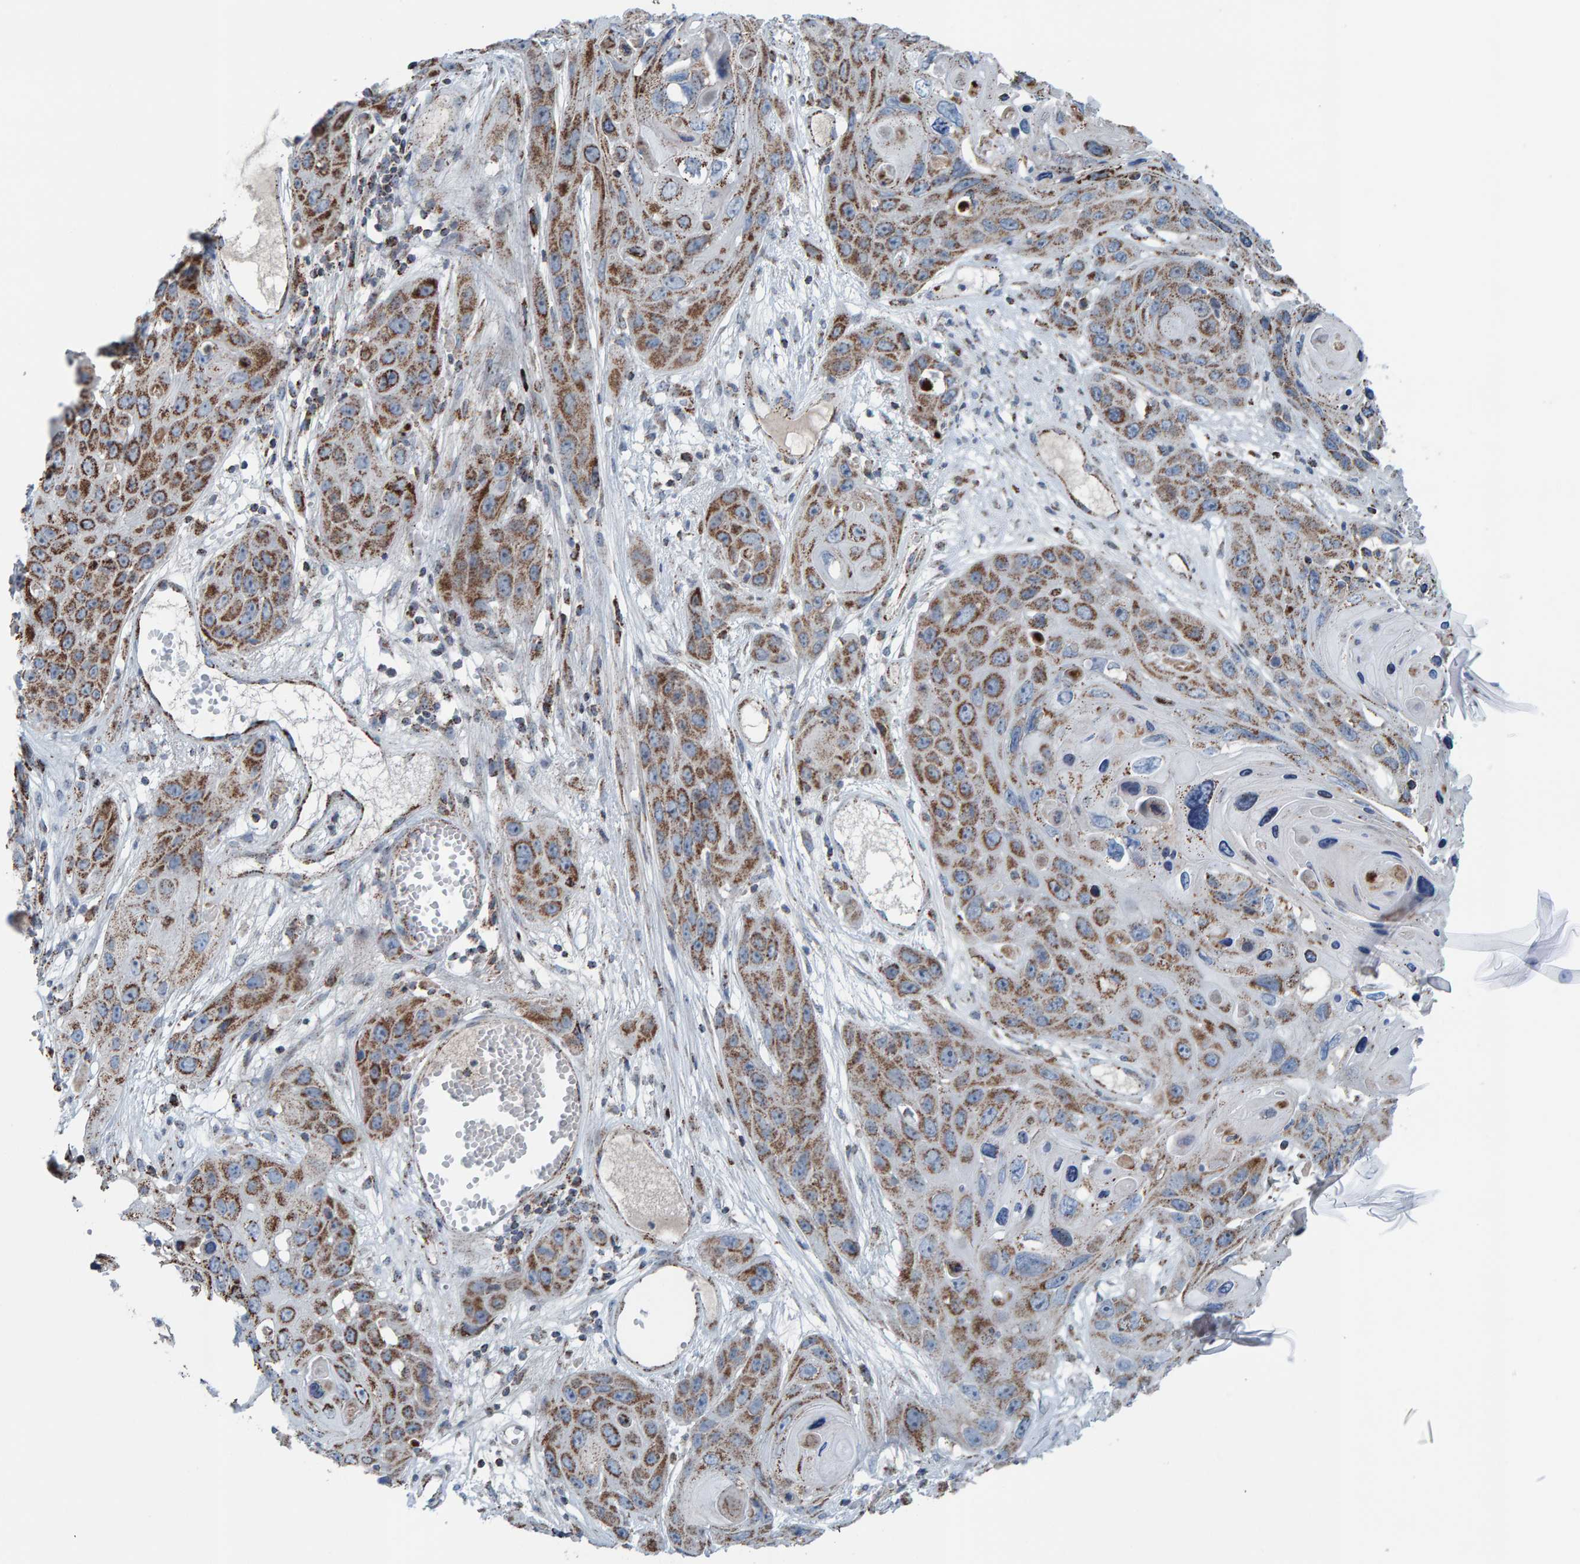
{"staining": {"intensity": "strong", "quantity": "25%-75%", "location": "cytoplasmic/membranous"}, "tissue": "skin cancer", "cell_type": "Tumor cells", "image_type": "cancer", "snomed": [{"axis": "morphology", "description": "Squamous cell carcinoma, NOS"}, {"axis": "topography", "description": "Skin"}], "caption": "Squamous cell carcinoma (skin) was stained to show a protein in brown. There is high levels of strong cytoplasmic/membranous expression in about 25%-75% of tumor cells.", "gene": "ZNF48", "patient": {"sex": "male", "age": 55}}